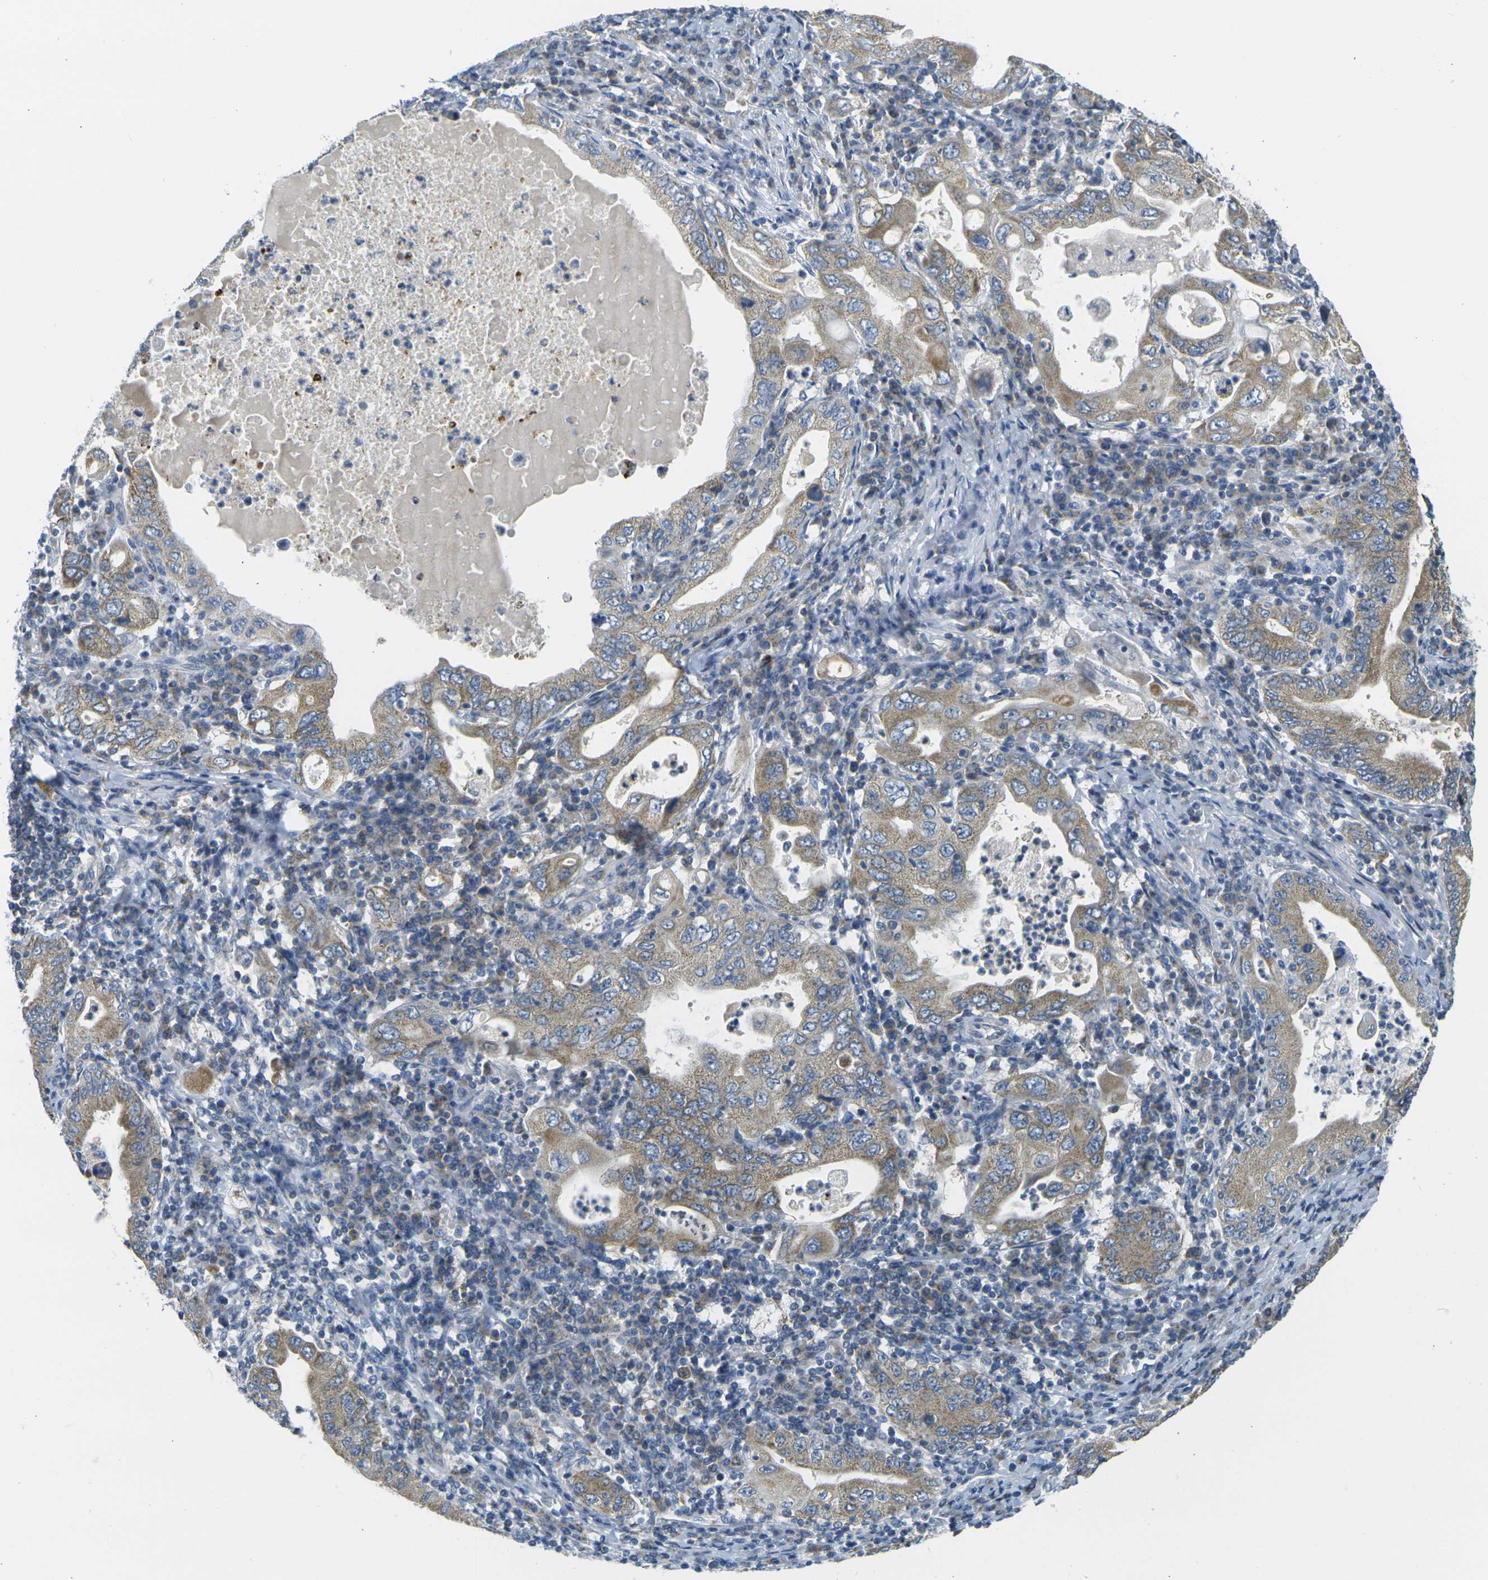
{"staining": {"intensity": "moderate", "quantity": ">75%", "location": "cytoplasmic/membranous"}, "tissue": "stomach cancer", "cell_type": "Tumor cells", "image_type": "cancer", "snomed": [{"axis": "morphology", "description": "Normal tissue, NOS"}, {"axis": "morphology", "description": "Adenocarcinoma, NOS"}, {"axis": "topography", "description": "Esophagus"}, {"axis": "topography", "description": "Stomach, upper"}, {"axis": "topography", "description": "Peripheral nerve tissue"}], "caption": "A brown stain labels moderate cytoplasmic/membranous positivity of a protein in stomach cancer (adenocarcinoma) tumor cells. The protein is stained brown, and the nuclei are stained in blue (DAB (3,3'-diaminobenzidine) IHC with brightfield microscopy, high magnification).", "gene": "PARD6B", "patient": {"sex": "male", "age": 62}}